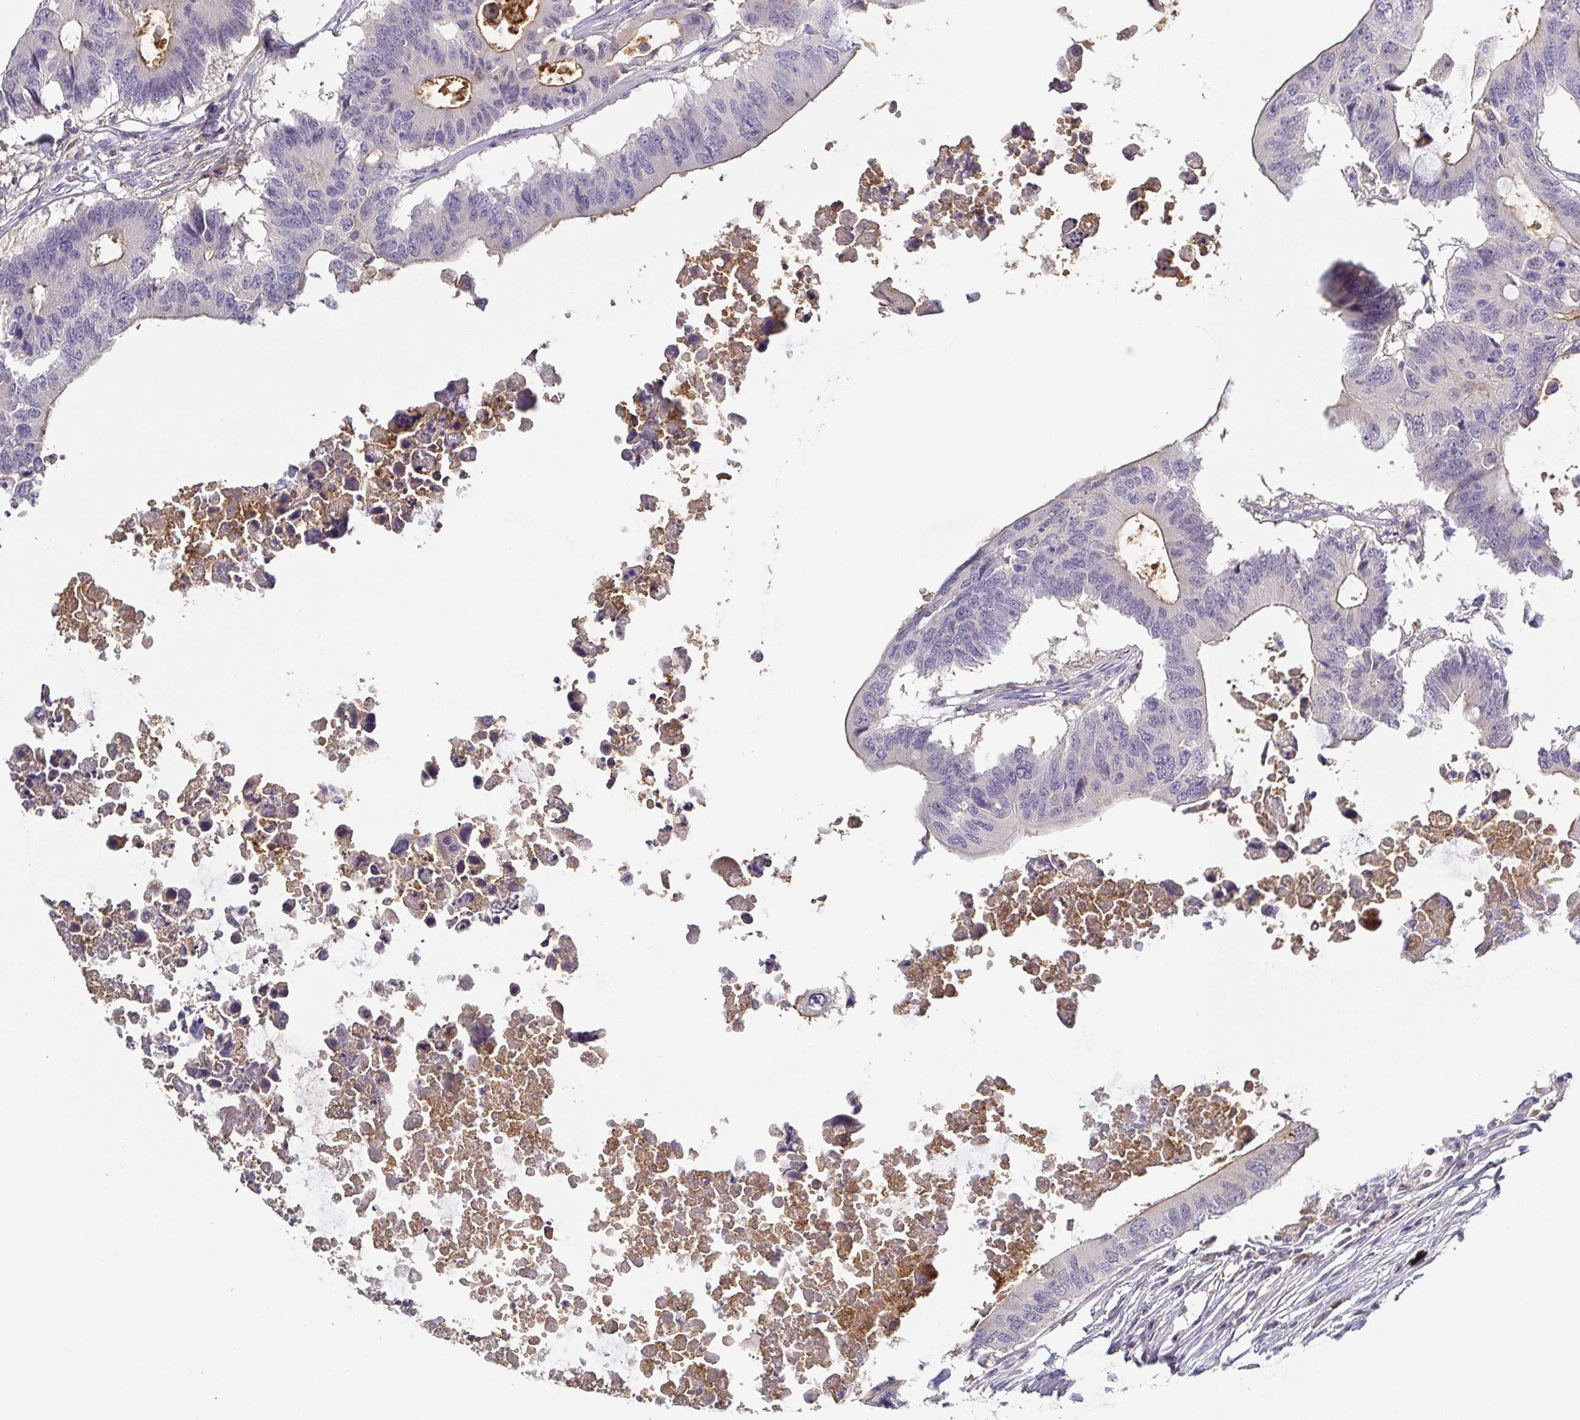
{"staining": {"intensity": "weak", "quantity": "<25%", "location": "cytoplasmic/membranous"}, "tissue": "colorectal cancer", "cell_type": "Tumor cells", "image_type": "cancer", "snomed": [{"axis": "morphology", "description": "Adenocarcinoma, NOS"}, {"axis": "topography", "description": "Colon"}], "caption": "An image of colorectal adenocarcinoma stained for a protein demonstrates no brown staining in tumor cells. (DAB (3,3'-diaminobenzidine) IHC visualized using brightfield microscopy, high magnification).", "gene": "RNASE7", "patient": {"sex": "male", "age": 71}}